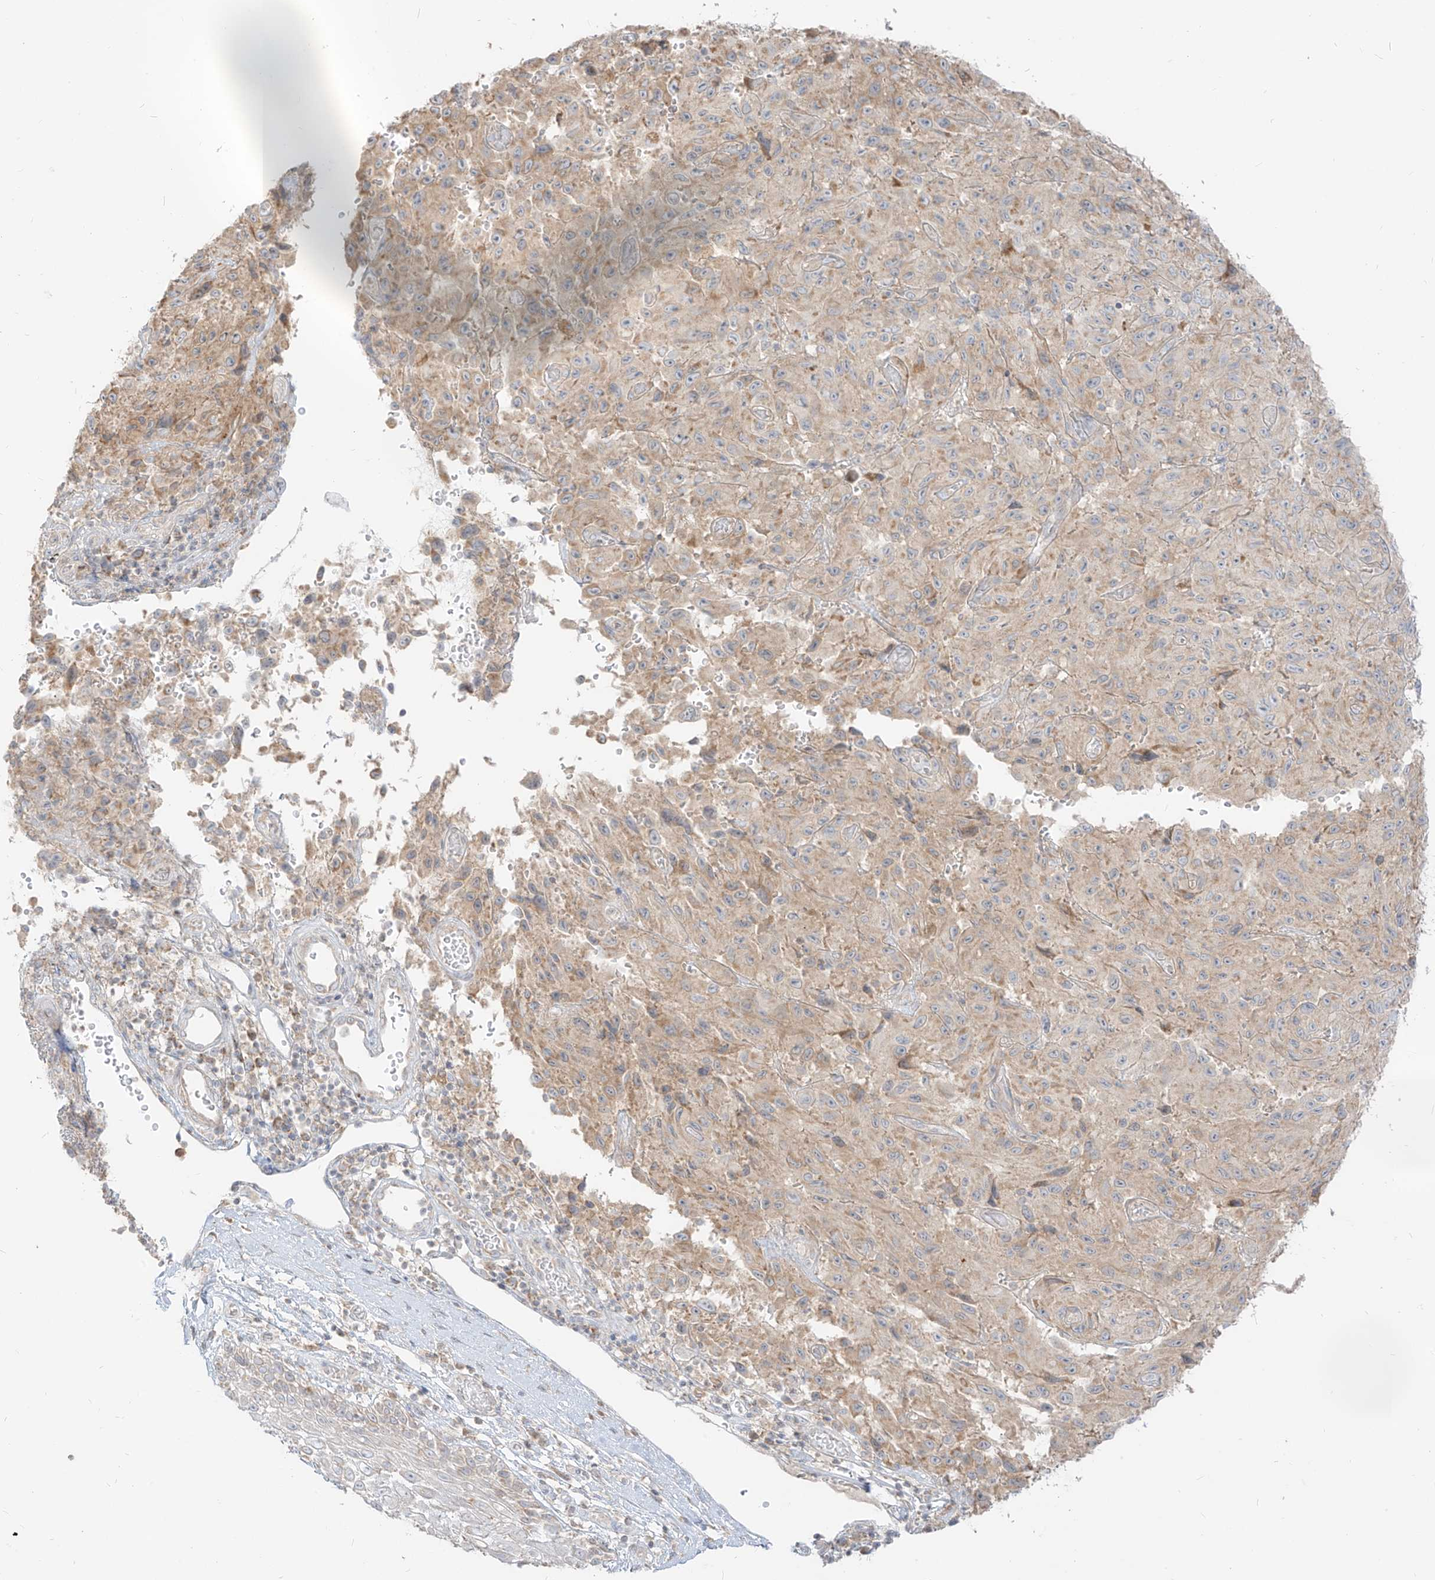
{"staining": {"intensity": "weak", "quantity": "25%-75%", "location": "cytoplasmic/membranous"}, "tissue": "melanoma", "cell_type": "Tumor cells", "image_type": "cancer", "snomed": [{"axis": "morphology", "description": "Malignant melanoma, NOS"}, {"axis": "topography", "description": "Skin"}], "caption": "The immunohistochemical stain highlights weak cytoplasmic/membranous staining in tumor cells of melanoma tissue.", "gene": "ZIM3", "patient": {"sex": "male", "age": 66}}